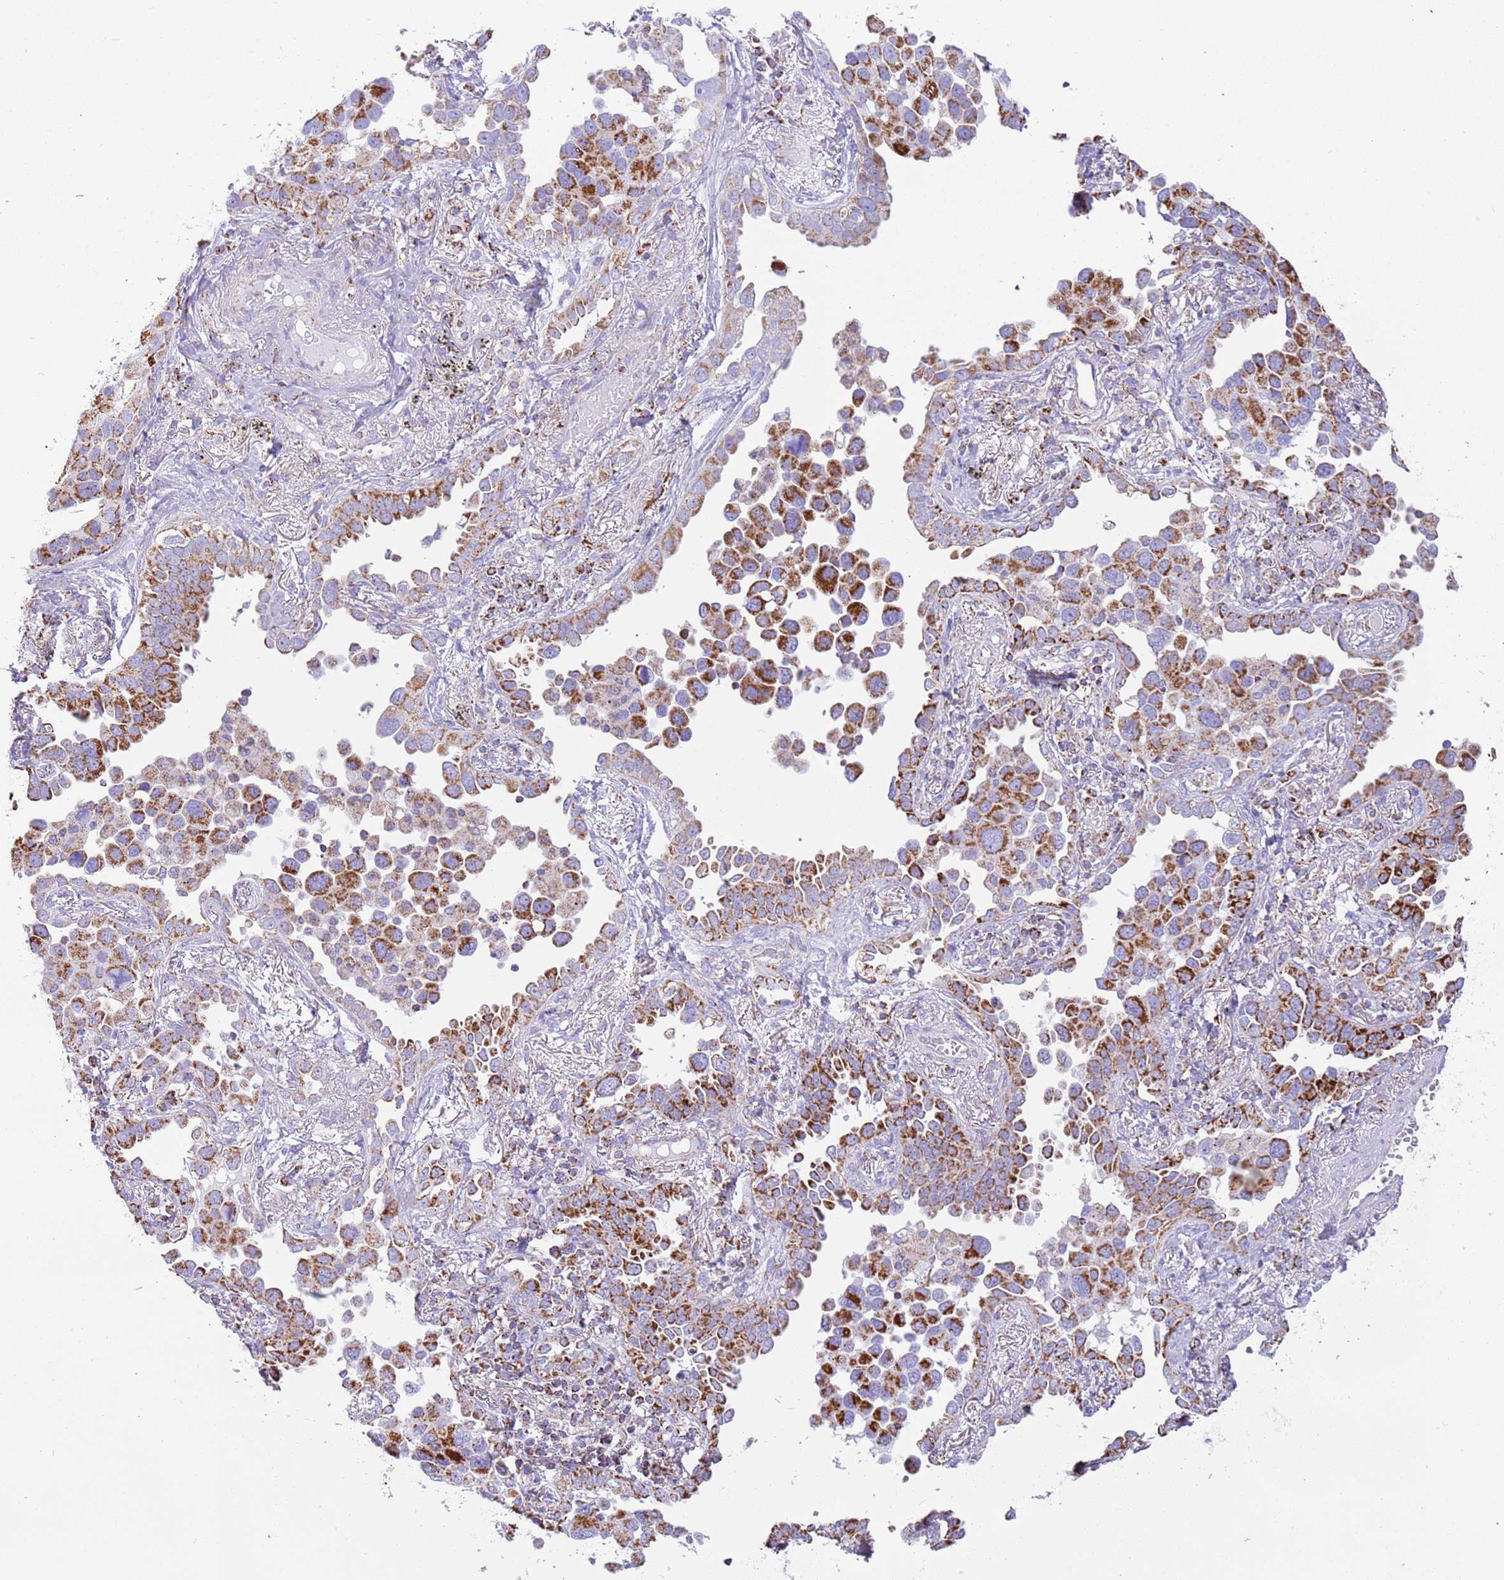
{"staining": {"intensity": "strong", "quantity": ">75%", "location": "cytoplasmic/membranous"}, "tissue": "lung cancer", "cell_type": "Tumor cells", "image_type": "cancer", "snomed": [{"axis": "morphology", "description": "Adenocarcinoma, NOS"}, {"axis": "topography", "description": "Lung"}], "caption": "High-magnification brightfield microscopy of adenocarcinoma (lung) stained with DAB (brown) and counterstained with hematoxylin (blue). tumor cells exhibit strong cytoplasmic/membranous positivity is appreciated in approximately>75% of cells.", "gene": "SUCLG2", "patient": {"sex": "male", "age": 67}}